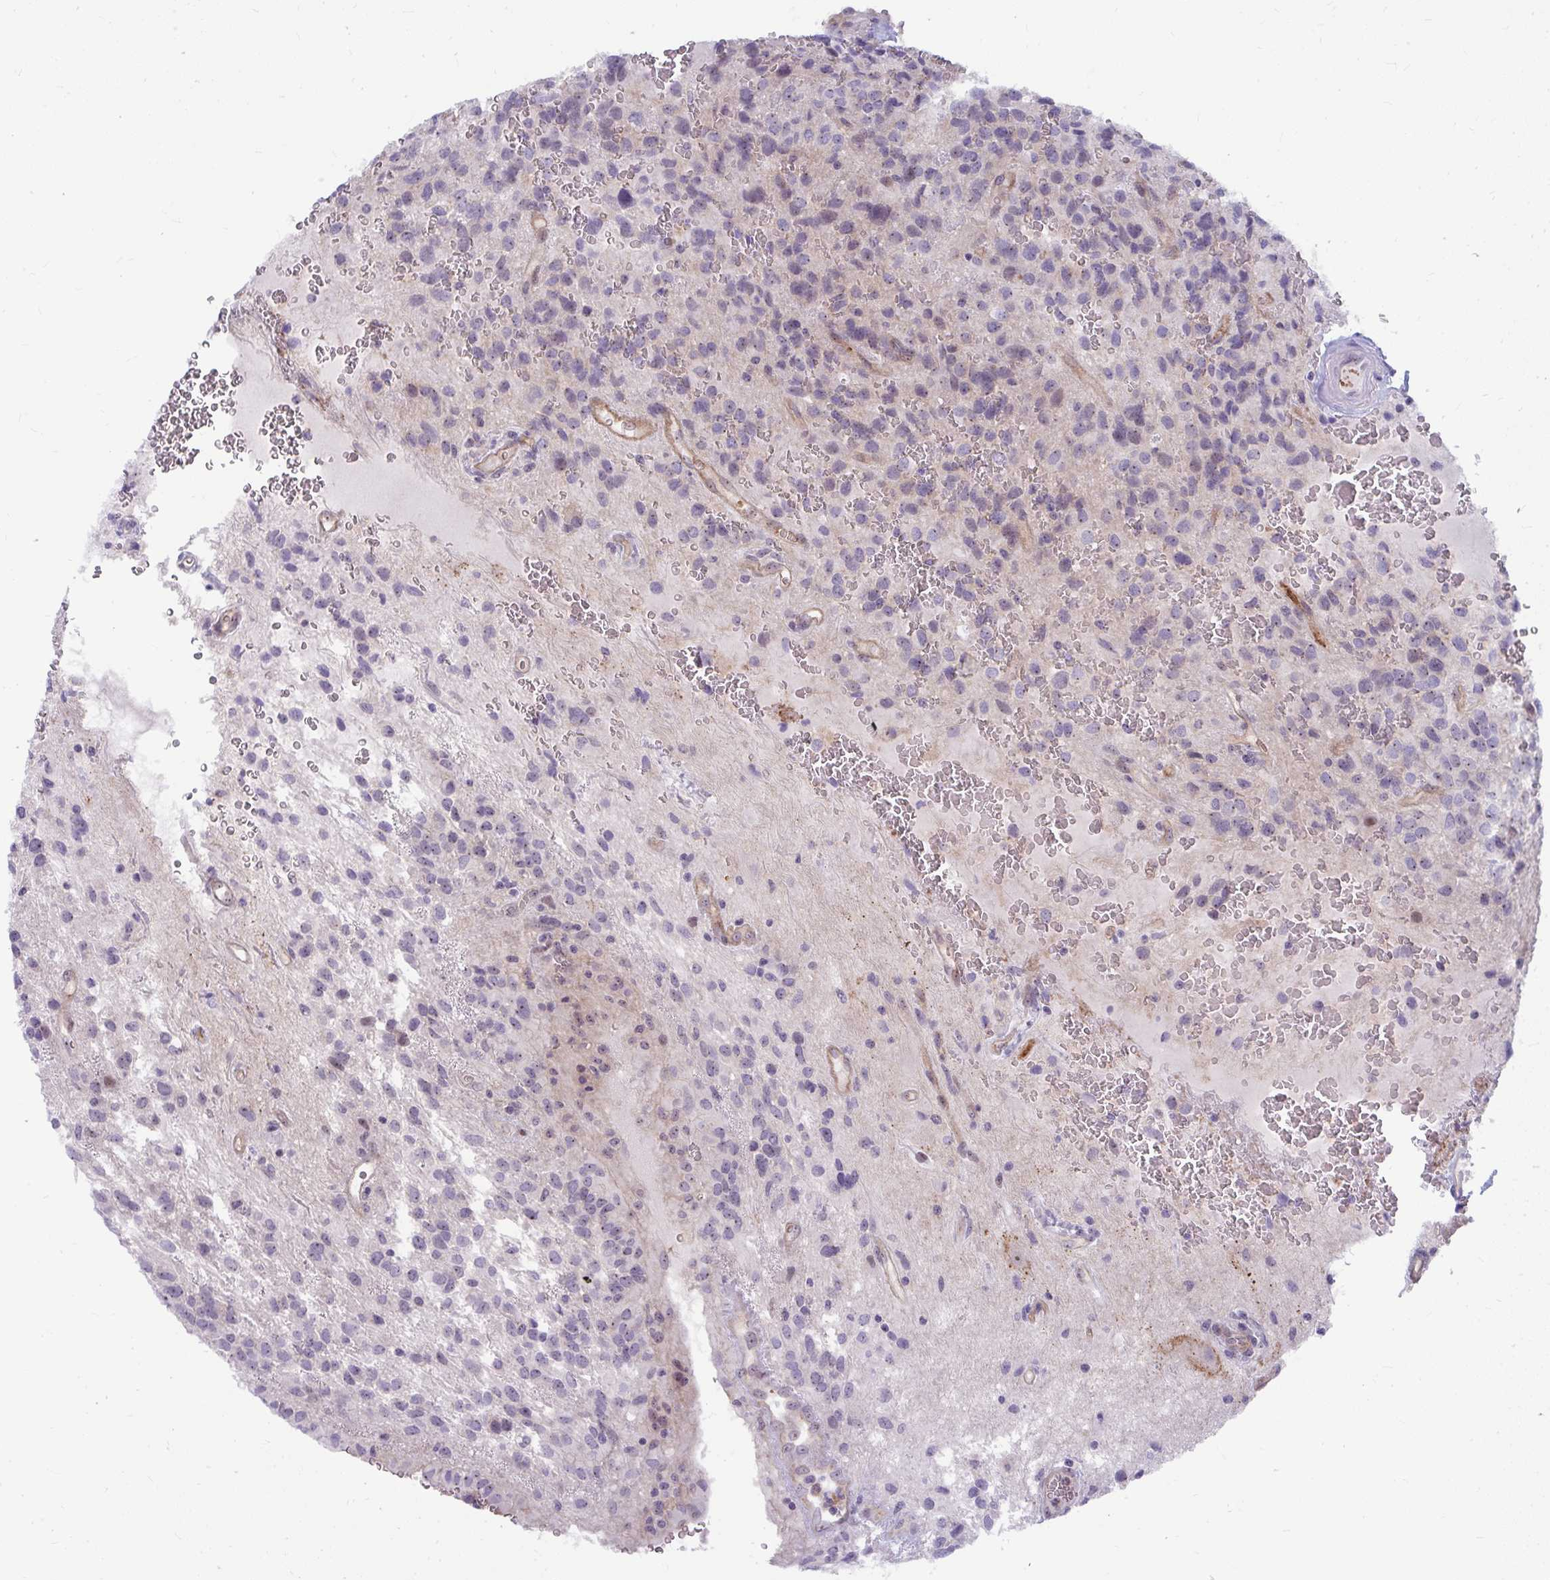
{"staining": {"intensity": "weak", "quantity": "<25%", "location": "nuclear"}, "tissue": "glioma", "cell_type": "Tumor cells", "image_type": "cancer", "snomed": [{"axis": "morphology", "description": "Glioma, malignant, Low grade"}, {"axis": "topography", "description": "Brain"}], "caption": "Tumor cells show no significant positivity in malignant glioma (low-grade).", "gene": "MUS81", "patient": {"sex": "male", "age": 56}}